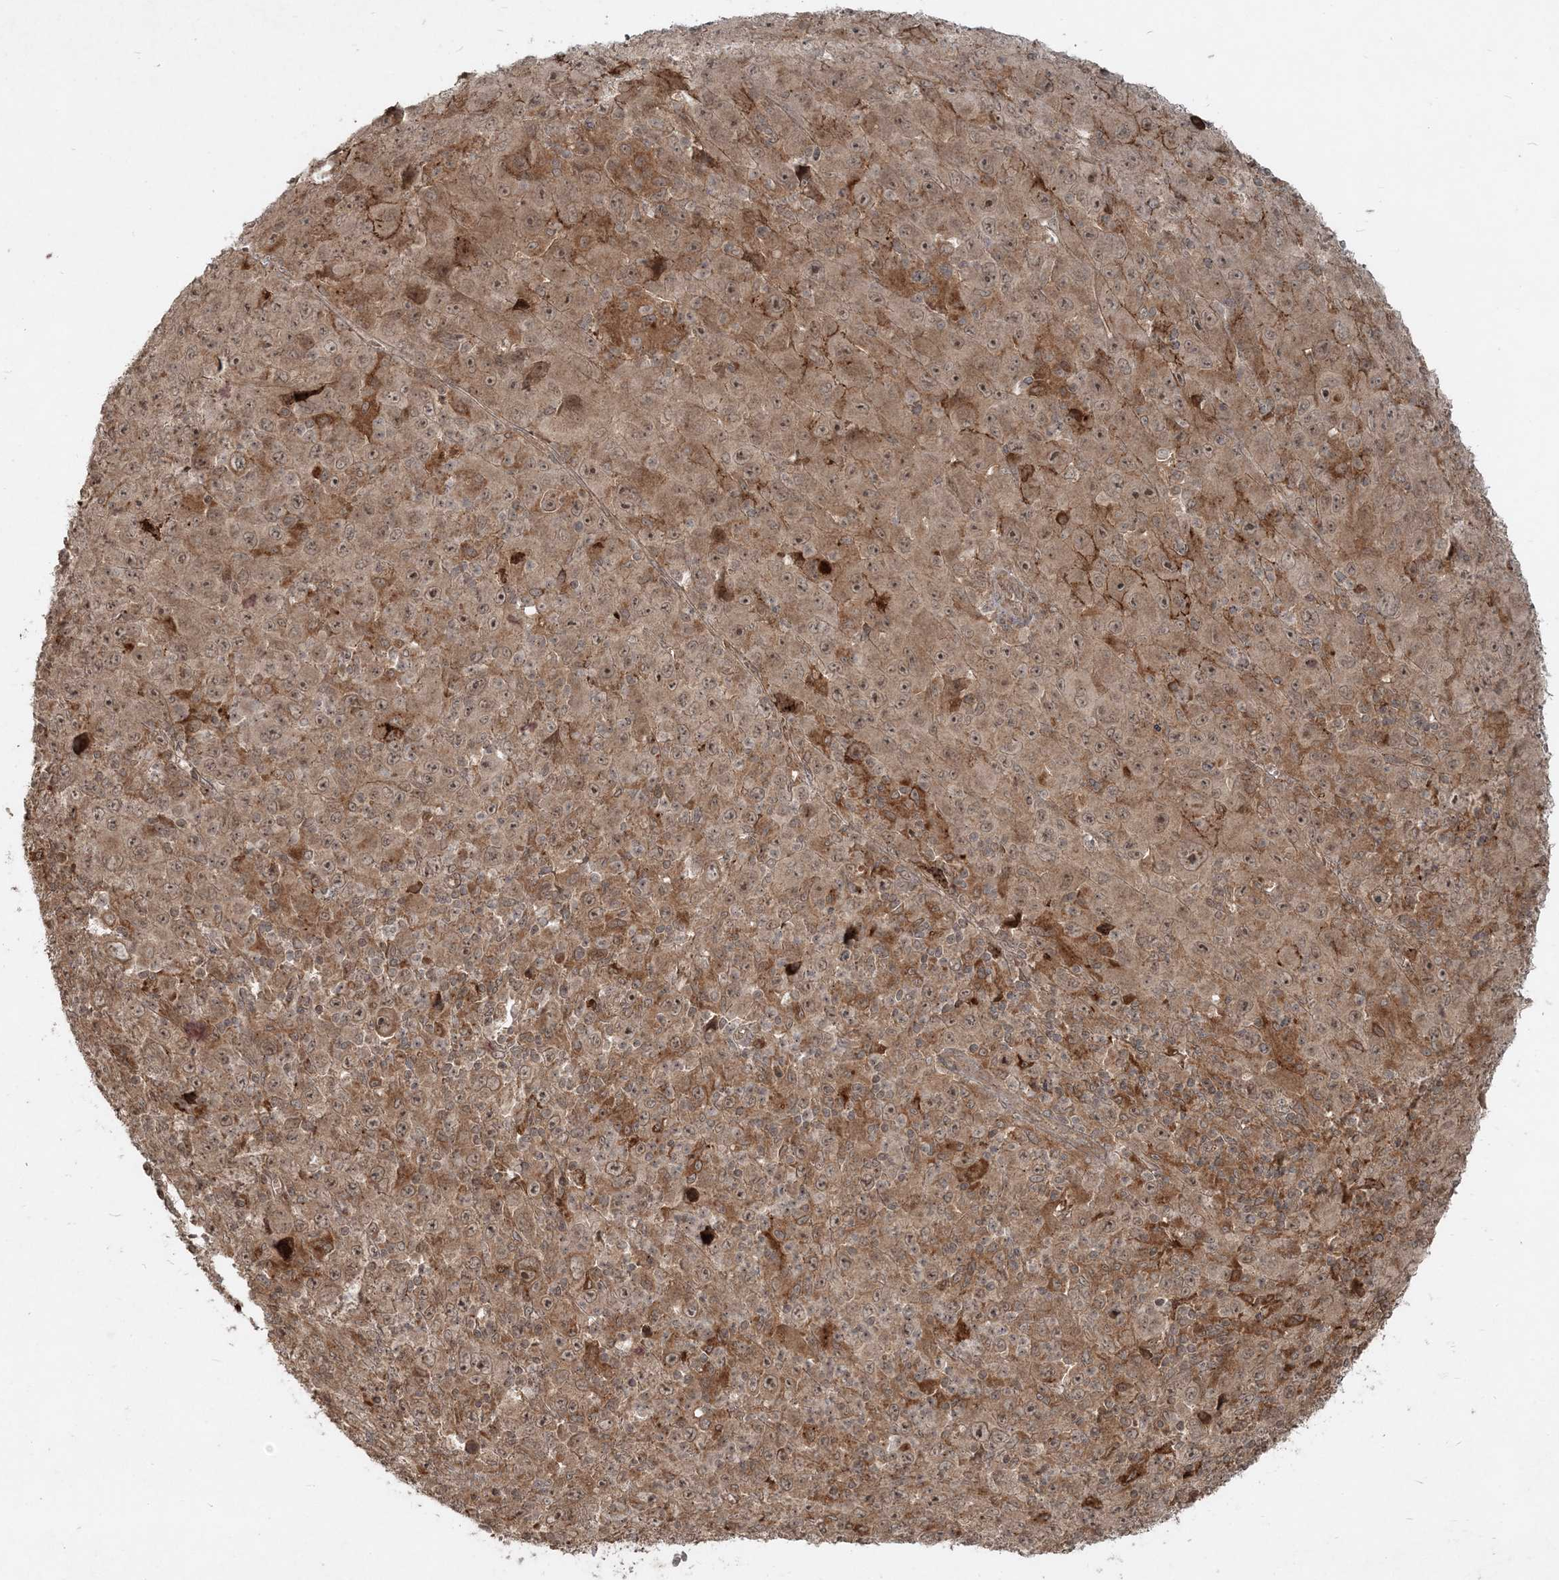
{"staining": {"intensity": "weak", "quantity": ">75%", "location": "cytoplasmic/membranous"}, "tissue": "melanoma", "cell_type": "Tumor cells", "image_type": "cancer", "snomed": [{"axis": "morphology", "description": "Malignant melanoma, Metastatic site"}, {"axis": "topography", "description": "Skin"}], "caption": "Weak cytoplasmic/membranous positivity is seen in about >75% of tumor cells in malignant melanoma (metastatic site).", "gene": "NARS1", "patient": {"sex": "female", "age": 56}}